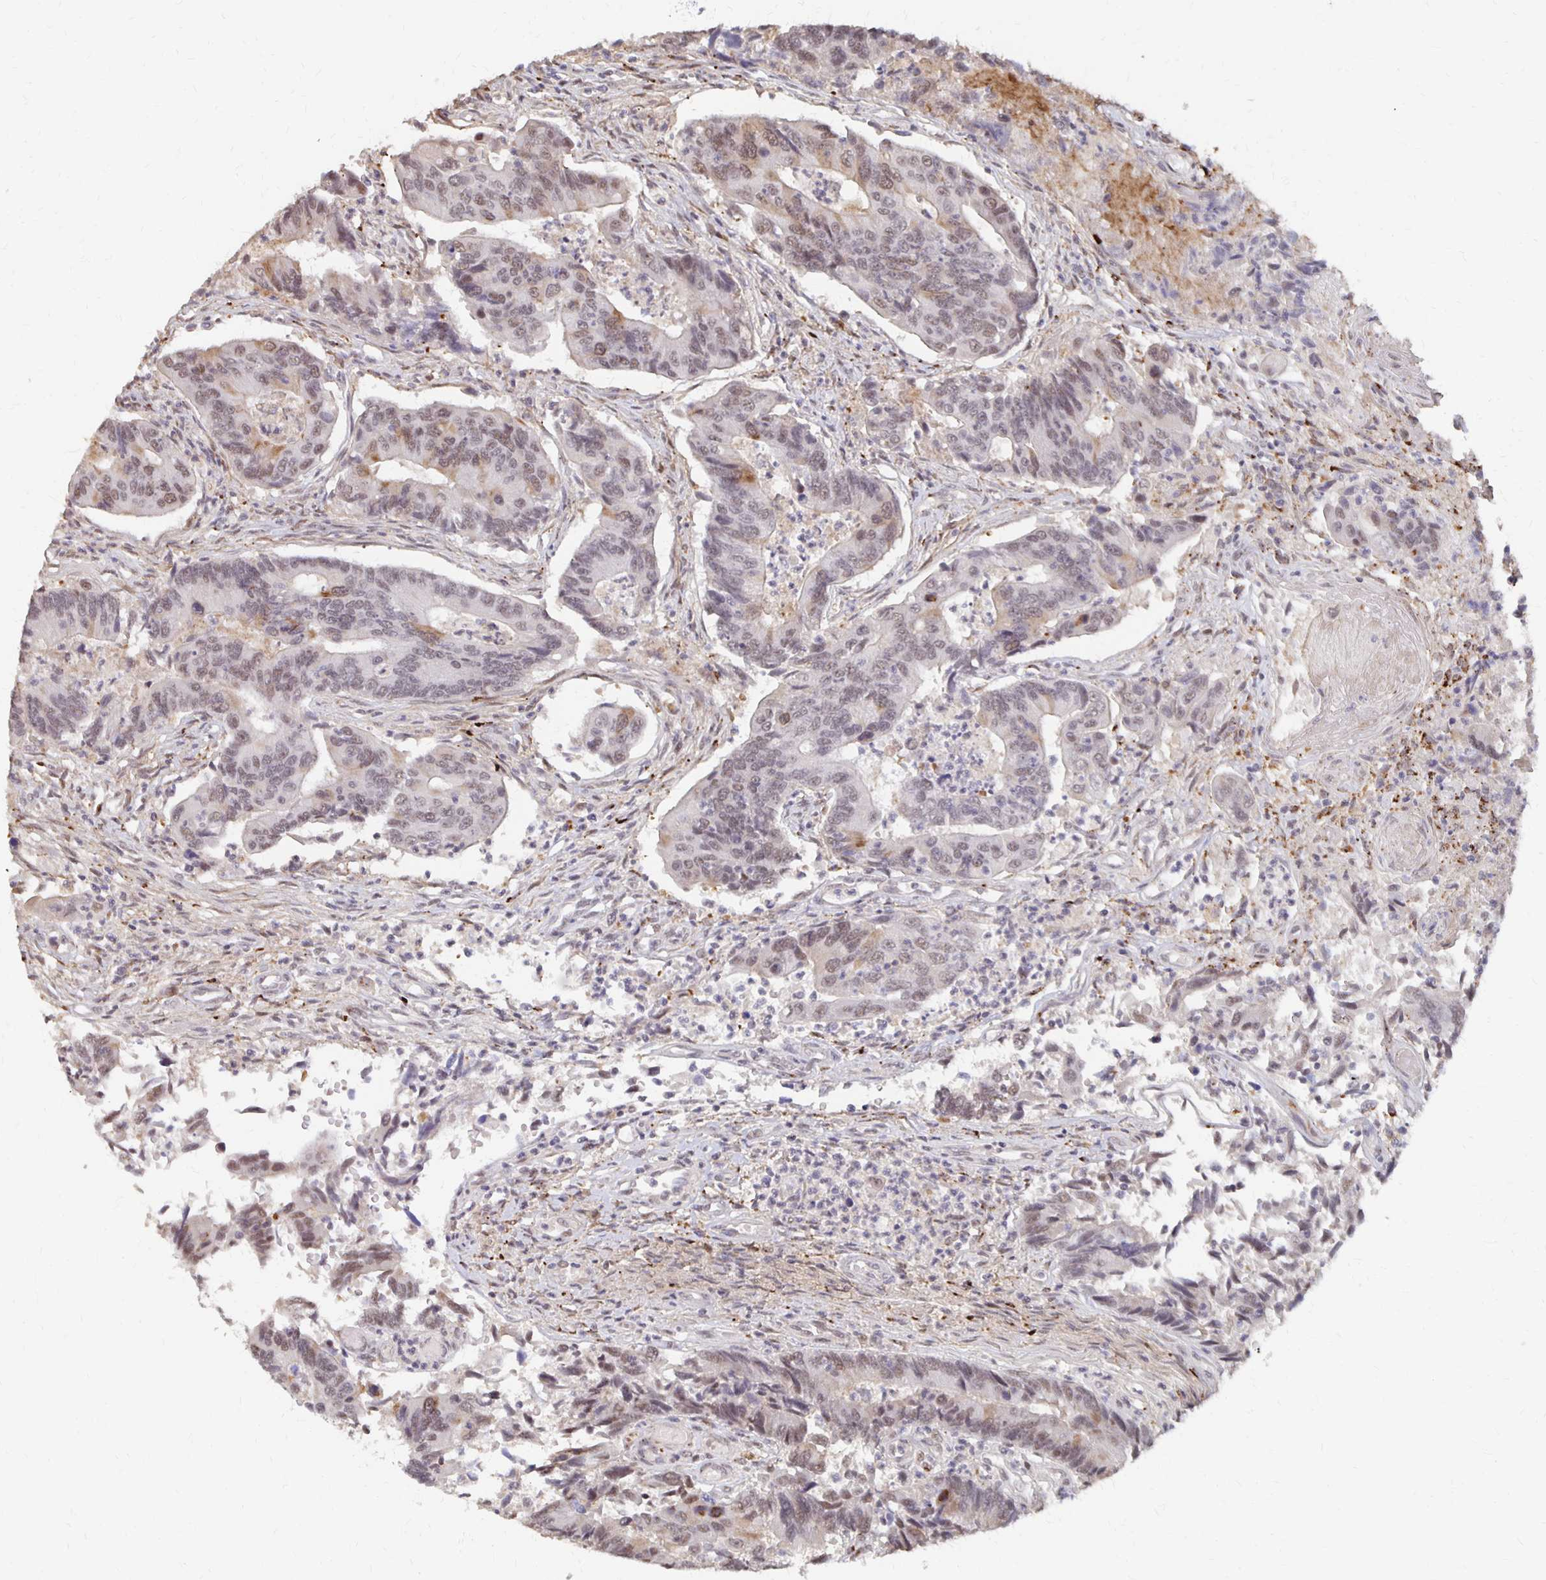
{"staining": {"intensity": "weak", "quantity": "<25%", "location": "nuclear"}, "tissue": "colorectal cancer", "cell_type": "Tumor cells", "image_type": "cancer", "snomed": [{"axis": "morphology", "description": "Adenocarcinoma, NOS"}, {"axis": "topography", "description": "Colon"}], "caption": "DAB immunohistochemical staining of human adenocarcinoma (colorectal) reveals no significant staining in tumor cells.", "gene": "CLASRP", "patient": {"sex": "female", "age": 67}}